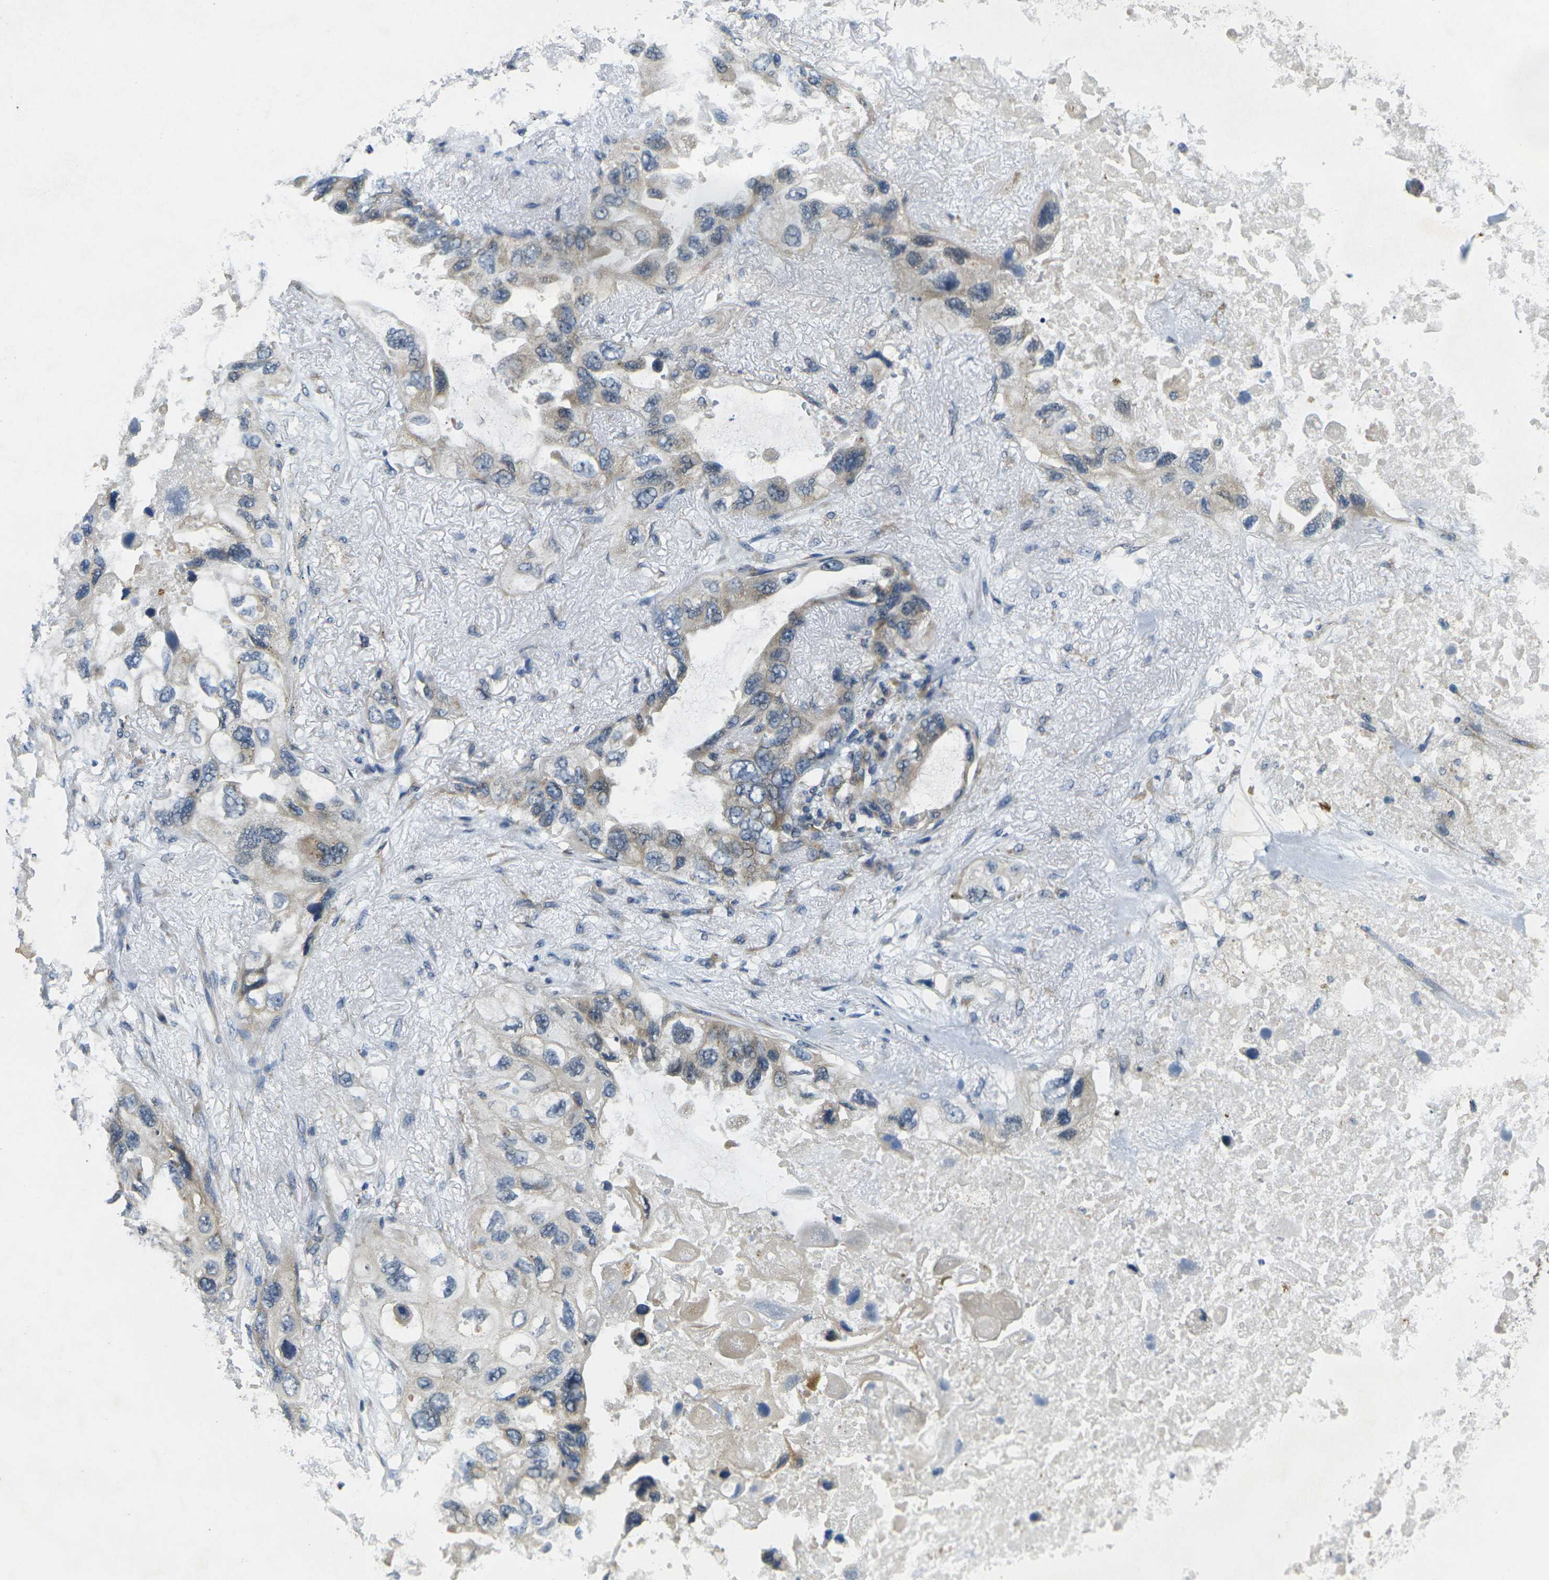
{"staining": {"intensity": "moderate", "quantity": "<25%", "location": "cytoplasmic/membranous"}, "tissue": "lung cancer", "cell_type": "Tumor cells", "image_type": "cancer", "snomed": [{"axis": "morphology", "description": "Squamous cell carcinoma, NOS"}, {"axis": "topography", "description": "Lung"}], "caption": "Squamous cell carcinoma (lung) stained for a protein (brown) demonstrates moderate cytoplasmic/membranous positive expression in approximately <25% of tumor cells.", "gene": "MINAR2", "patient": {"sex": "female", "age": 73}}